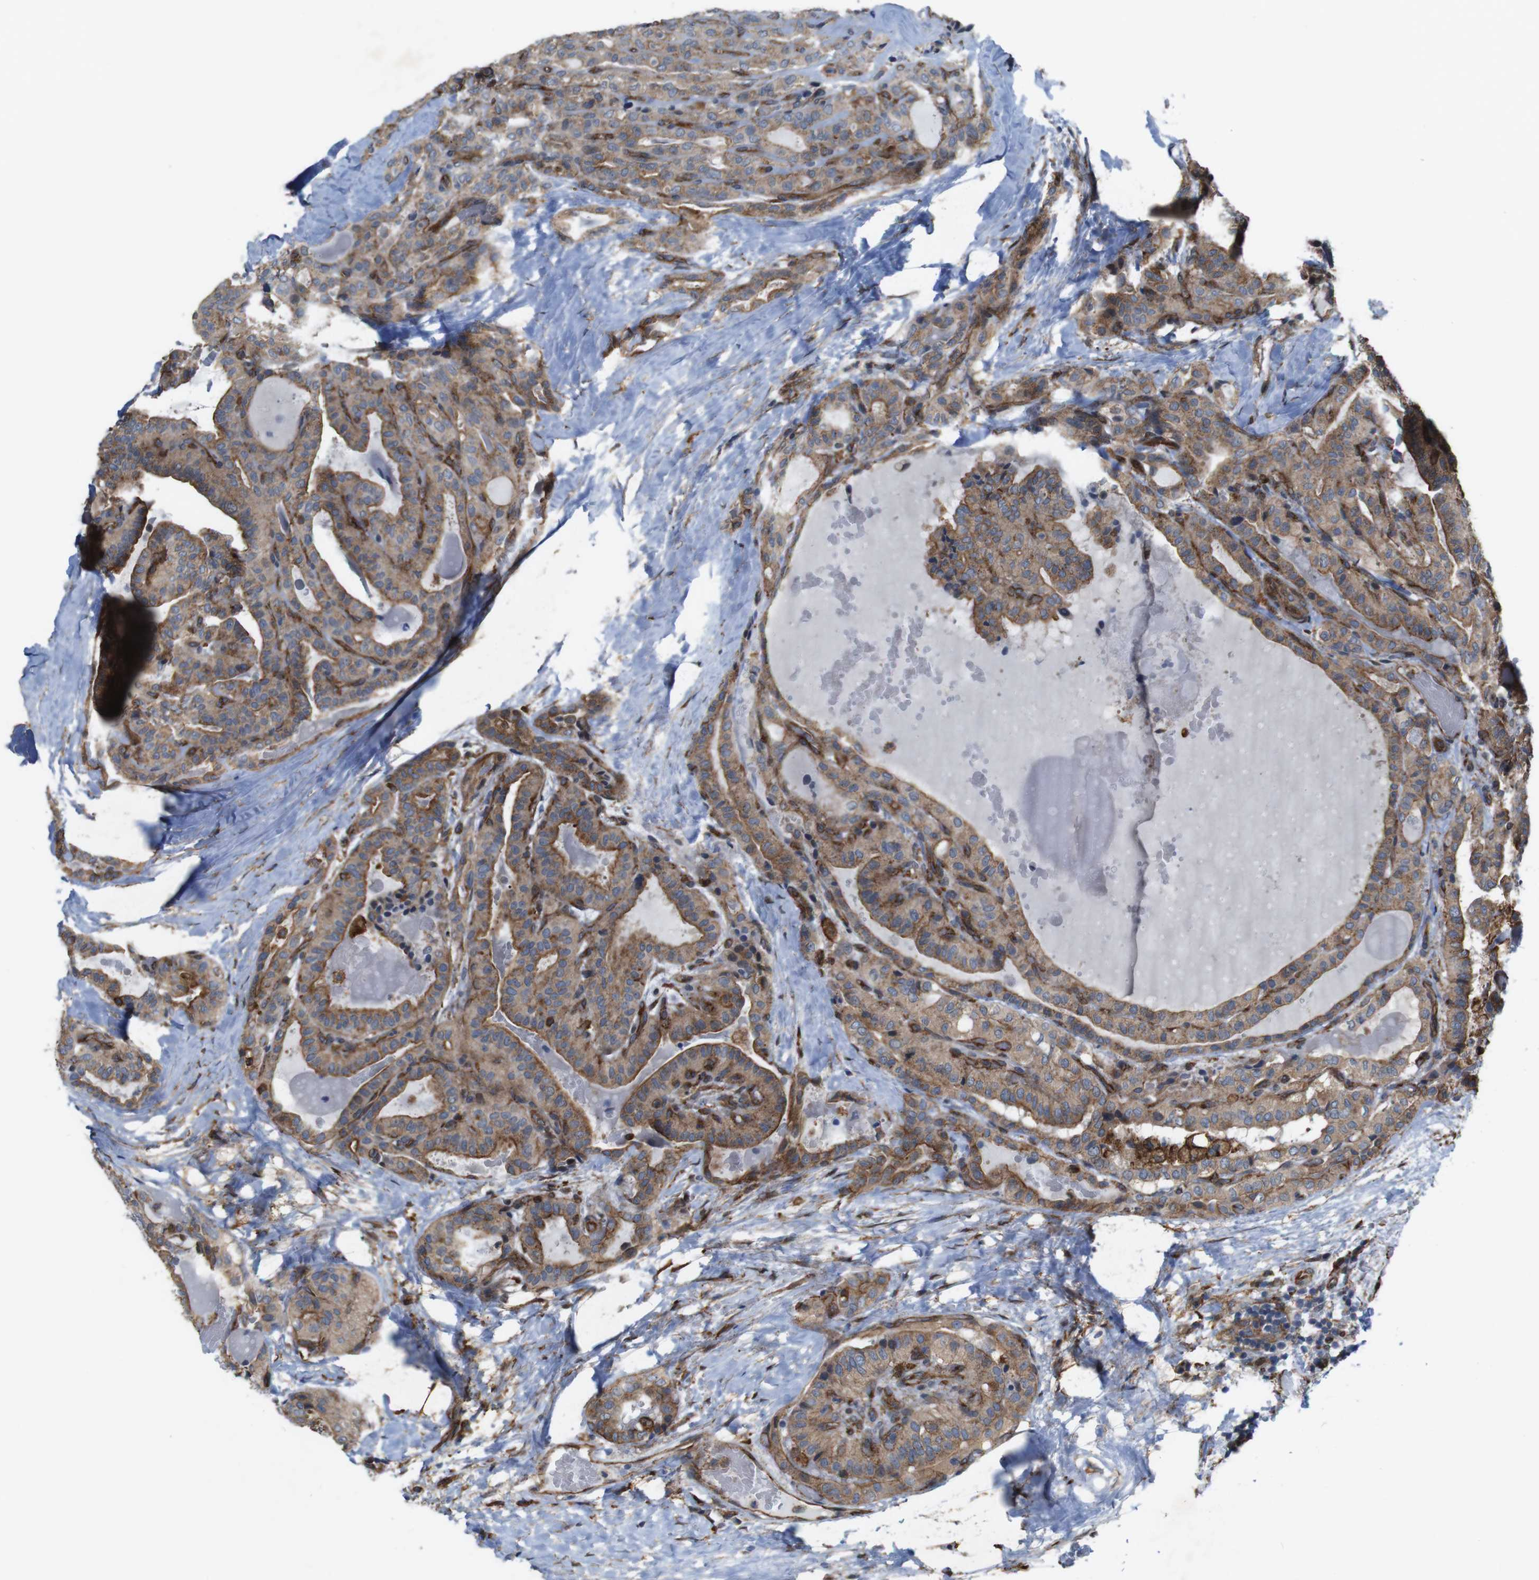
{"staining": {"intensity": "moderate", "quantity": ">75%", "location": "cytoplasmic/membranous"}, "tissue": "thyroid cancer", "cell_type": "Tumor cells", "image_type": "cancer", "snomed": [{"axis": "morphology", "description": "Papillary adenocarcinoma, NOS"}, {"axis": "topography", "description": "Thyroid gland"}], "caption": "Thyroid papillary adenocarcinoma was stained to show a protein in brown. There is medium levels of moderate cytoplasmic/membranous staining in about >75% of tumor cells. (DAB (3,3'-diaminobenzidine) IHC with brightfield microscopy, high magnification).", "gene": "PTGER4", "patient": {"sex": "male", "age": 77}}